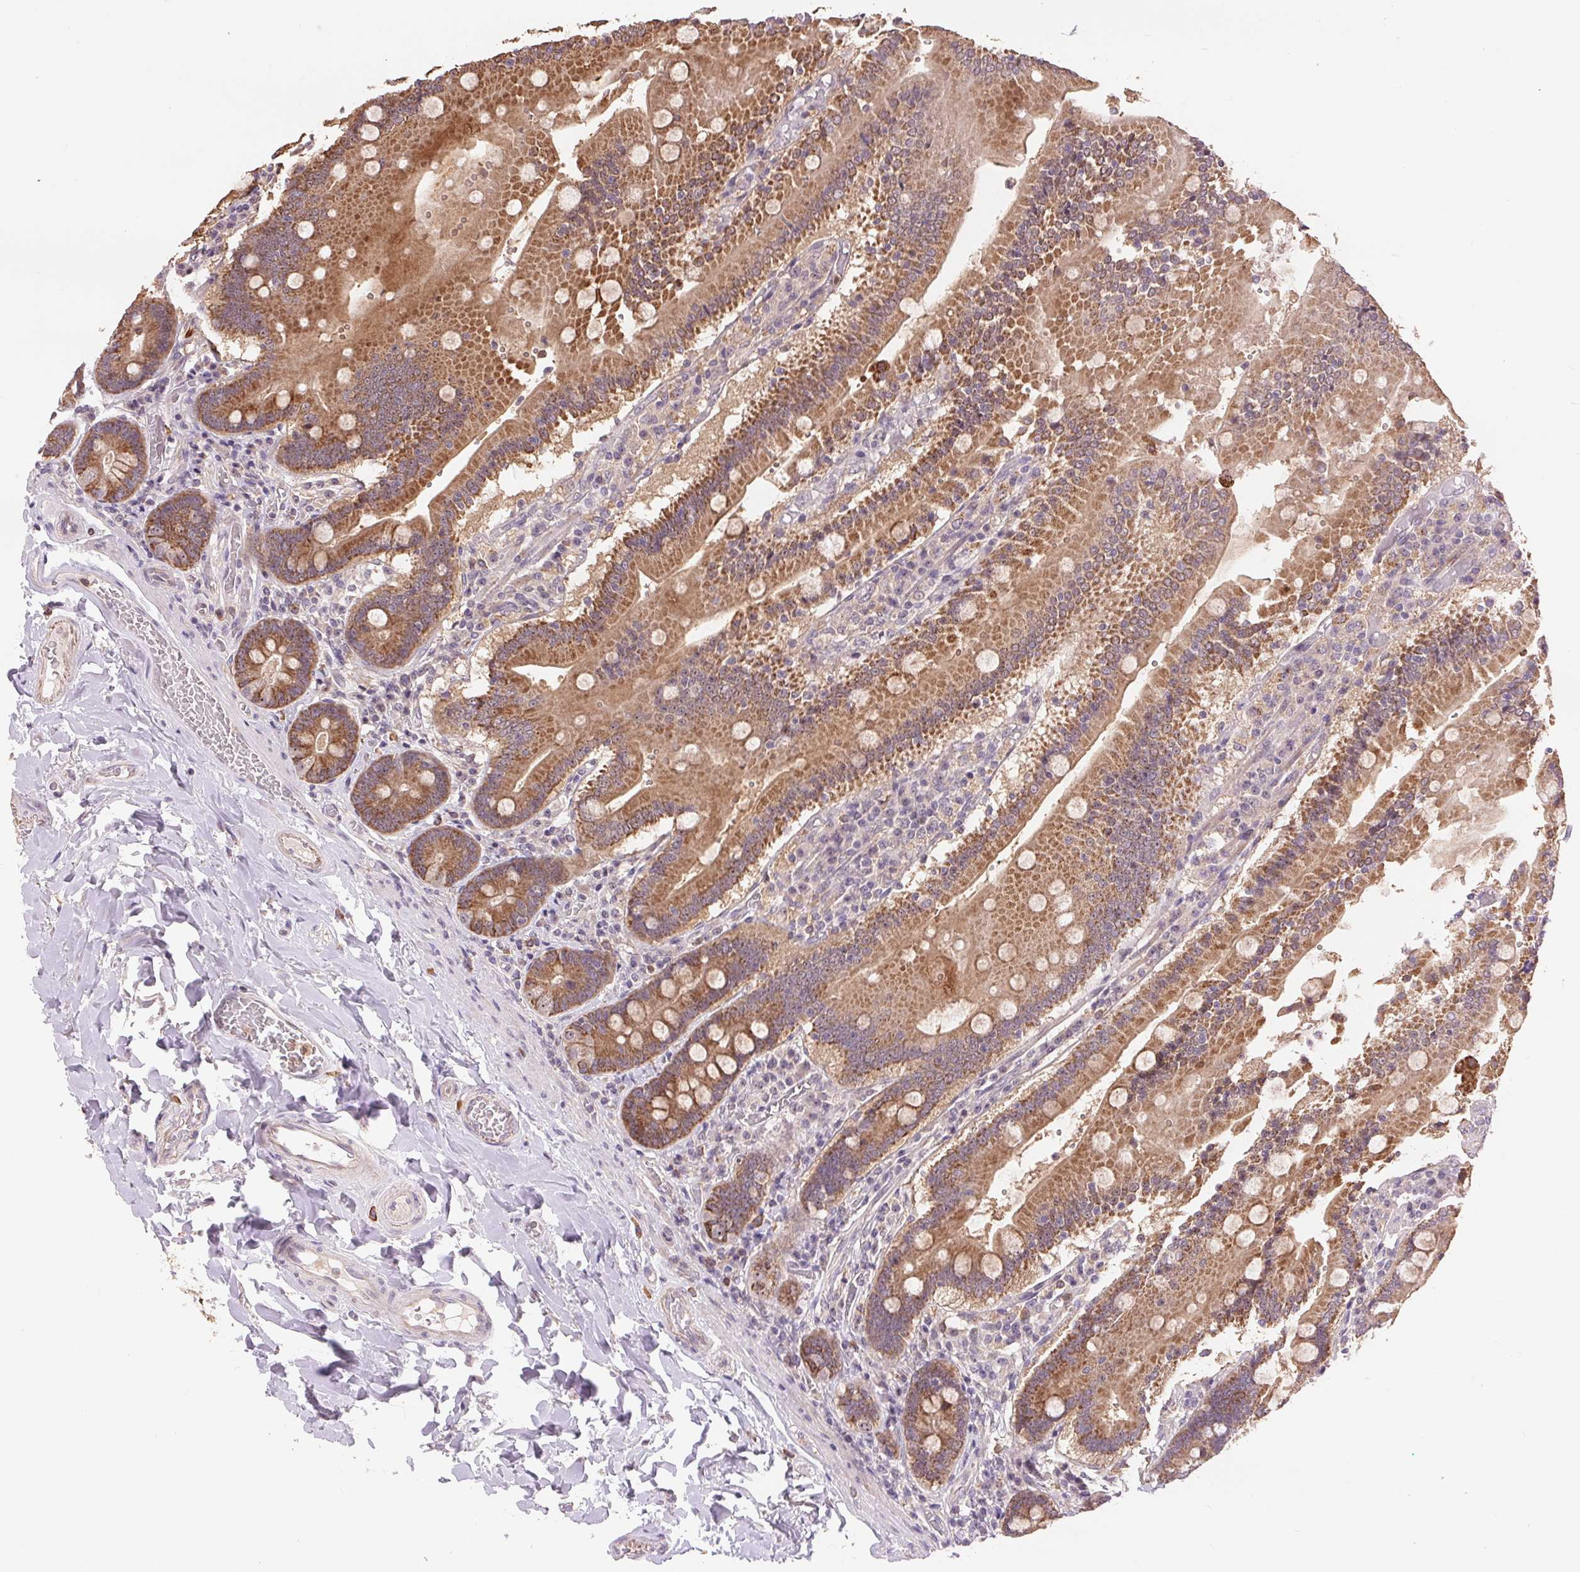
{"staining": {"intensity": "moderate", "quantity": ">75%", "location": "cytoplasmic/membranous"}, "tissue": "duodenum", "cell_type": "Glandular cells", "image_type": "normal", "snomed": [{"axis": "morphology", "description": "Normal tissue, NOS"}, {"axis": "topography", "description": "Duodenum"}], "caption": "Glandular cells exhibit moderate cytoplasmic/membranous positivity in approximately >75% of cells in benign duodenum. (Stains: DAB in brown, nuclei in blue, Microscopy: brightfield microscopy at high magnification).", "gene": "RANBP3L", "patient": {"sex": "female", "age": 62}}